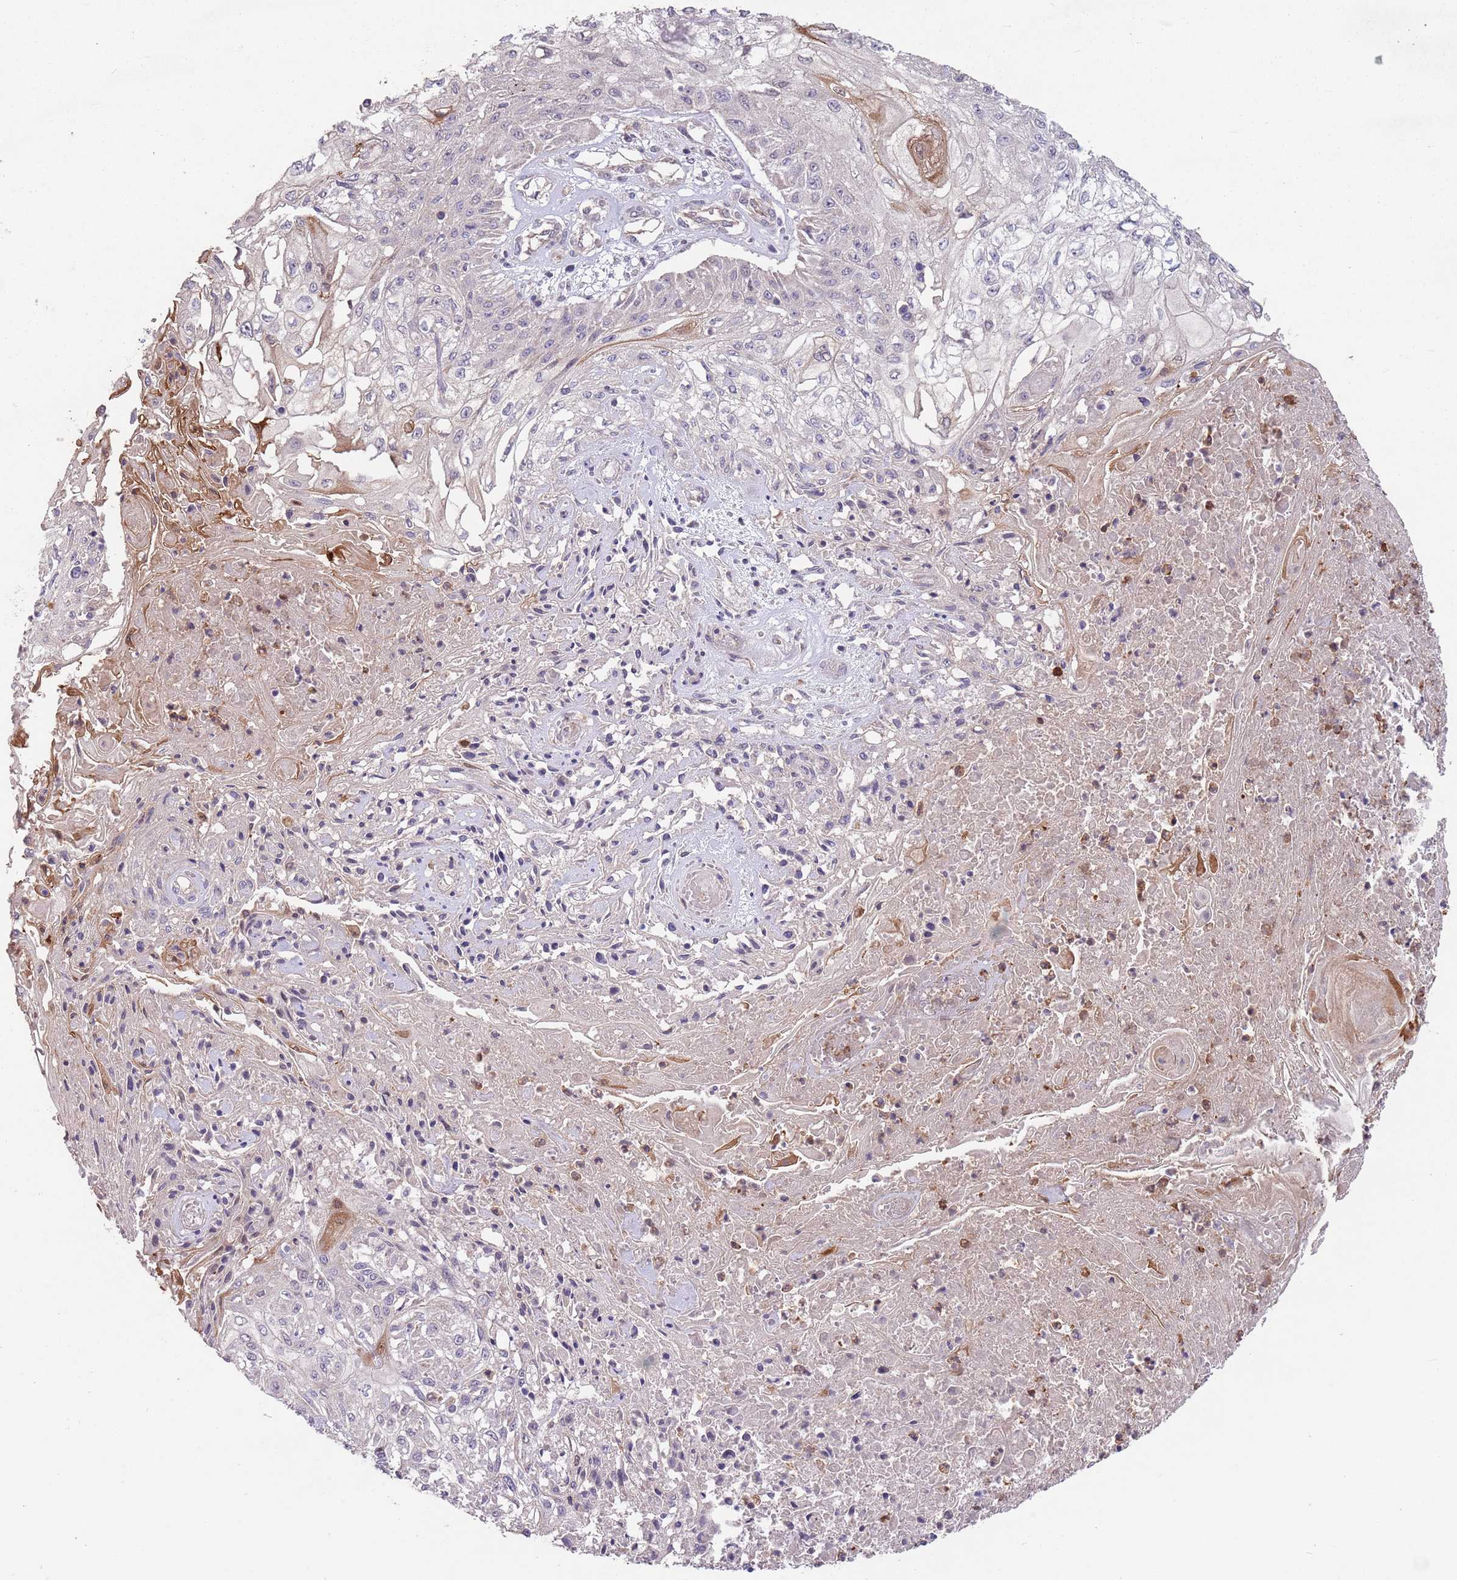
{"staining": {"intensity": "negative", "quantity": "none", "location": "none"}, "tissue": "skin cancer", "cell_type": "Tumor cells", "image_type": "cancer", "snomed": [{"axis": "morphology", "description": "Squamous cell carcinoma, NOS"}, {"axis": "morphology", "description": "Squamous cell carcinoma, metastatic, NOS"}, {"axis": "topography", "description": "Skin"}, {"axis": "topography", "description": "Lymph node"}], "caption": "This is an immunohistochemistry micrograph of human skin squamous cell carcinoma. There is no expression in tumor cells.", "gene": "MEI1", "patient": {"sex": "male", "age": 75}}